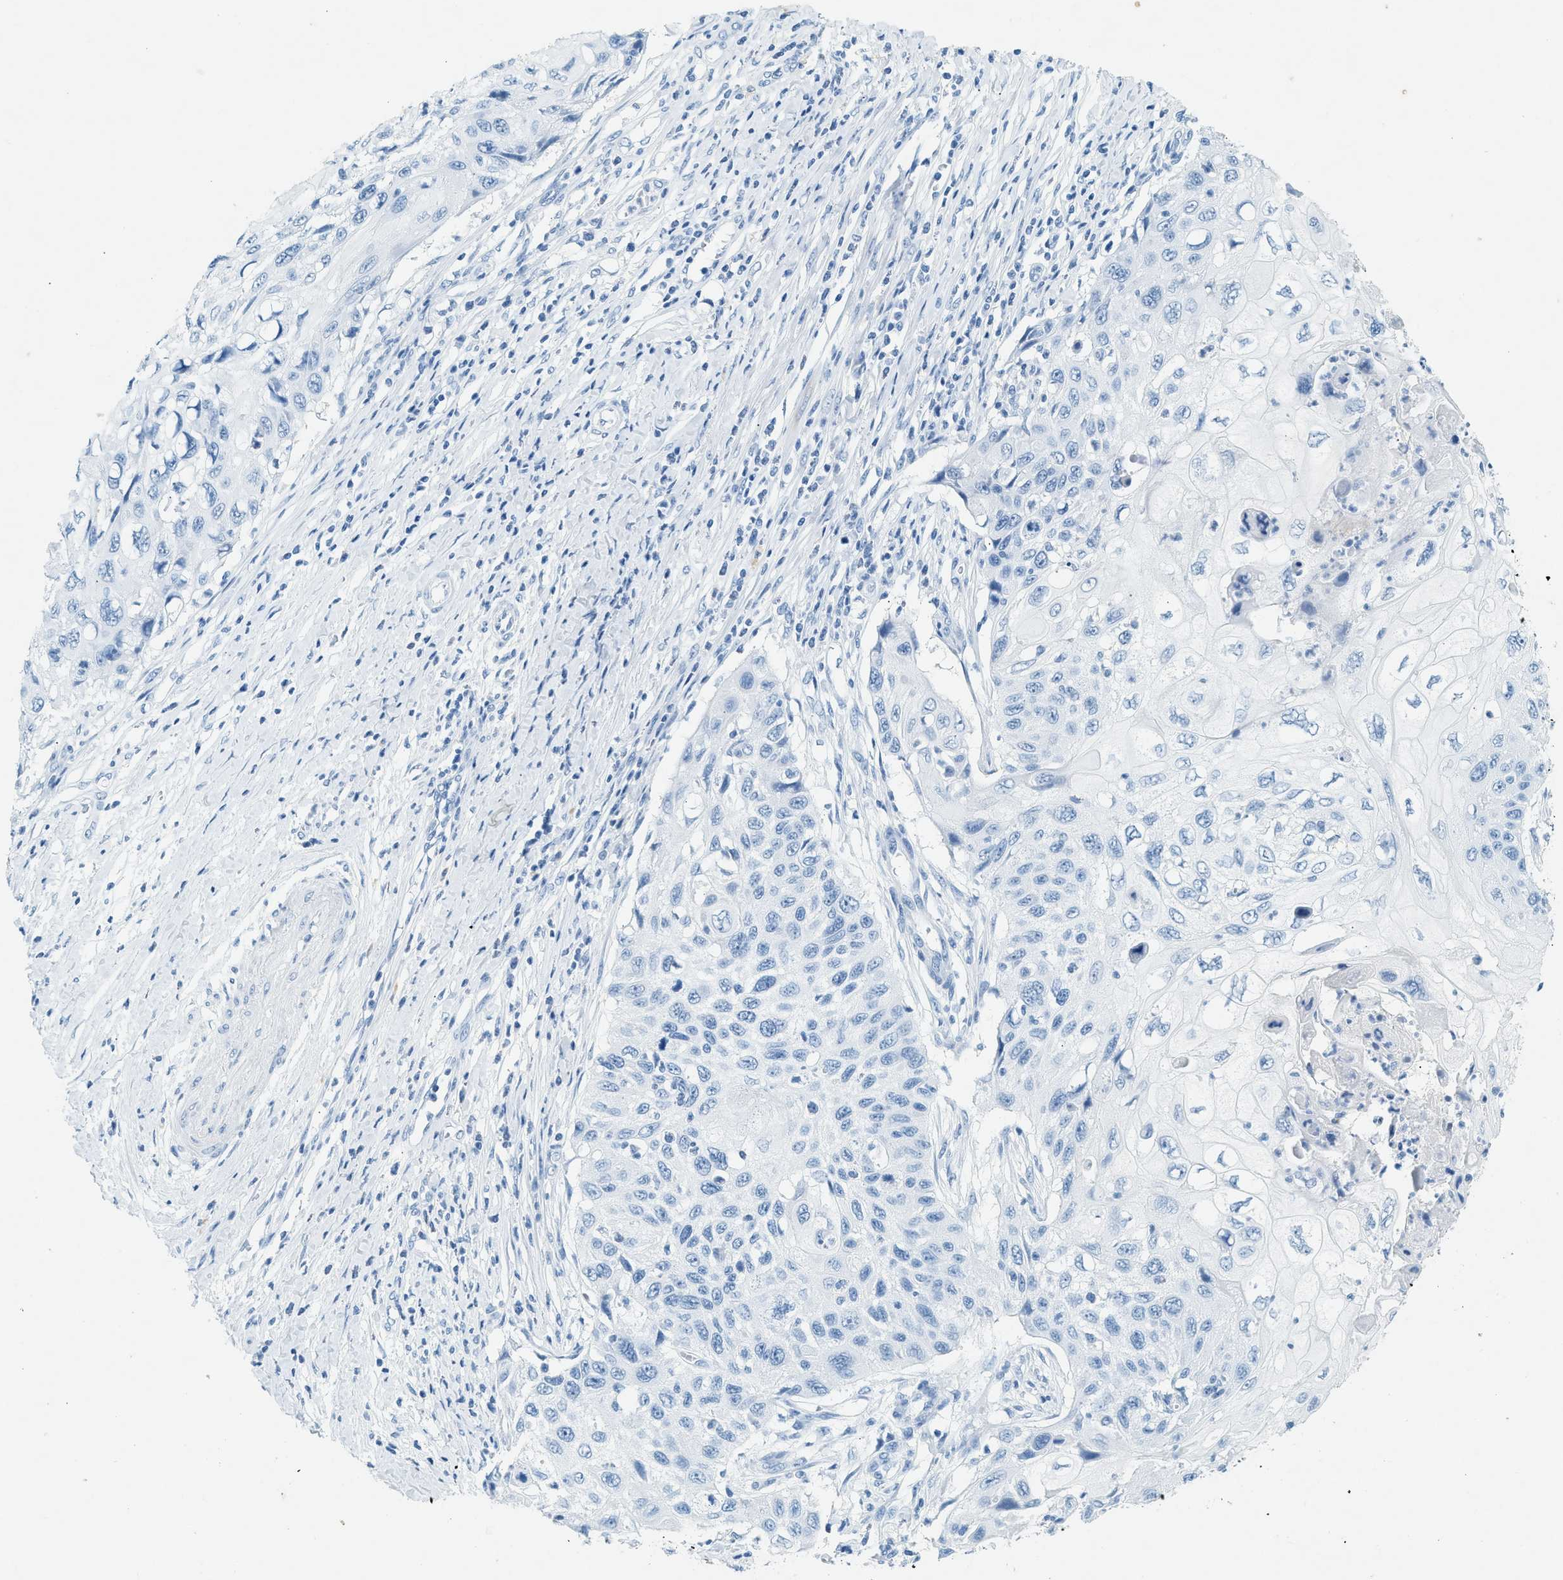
{"staining": {"intensity": "negative", "quantity": "none", "location": "none"}, "tissue": "cervical cancer", "cell_type": "Tumor cells", "image_type": "cancer", "snomed": [{"axis": "morphology", "description": "Squamous cell carcinoma, NOS"}, {"axis": "topography", "description": "Cervix"}], "caption": "Protein analysis of cervical cancer exhibits no significant expression in tumor cells. Brightfield microscopy of IHC stained with DAB (3,3'-diaminobenzidine) (brown) and hematoxylin (blue), captured at high magnification.", "gene": "HHATL", "patient": {"sex": "female", "age": 70}}